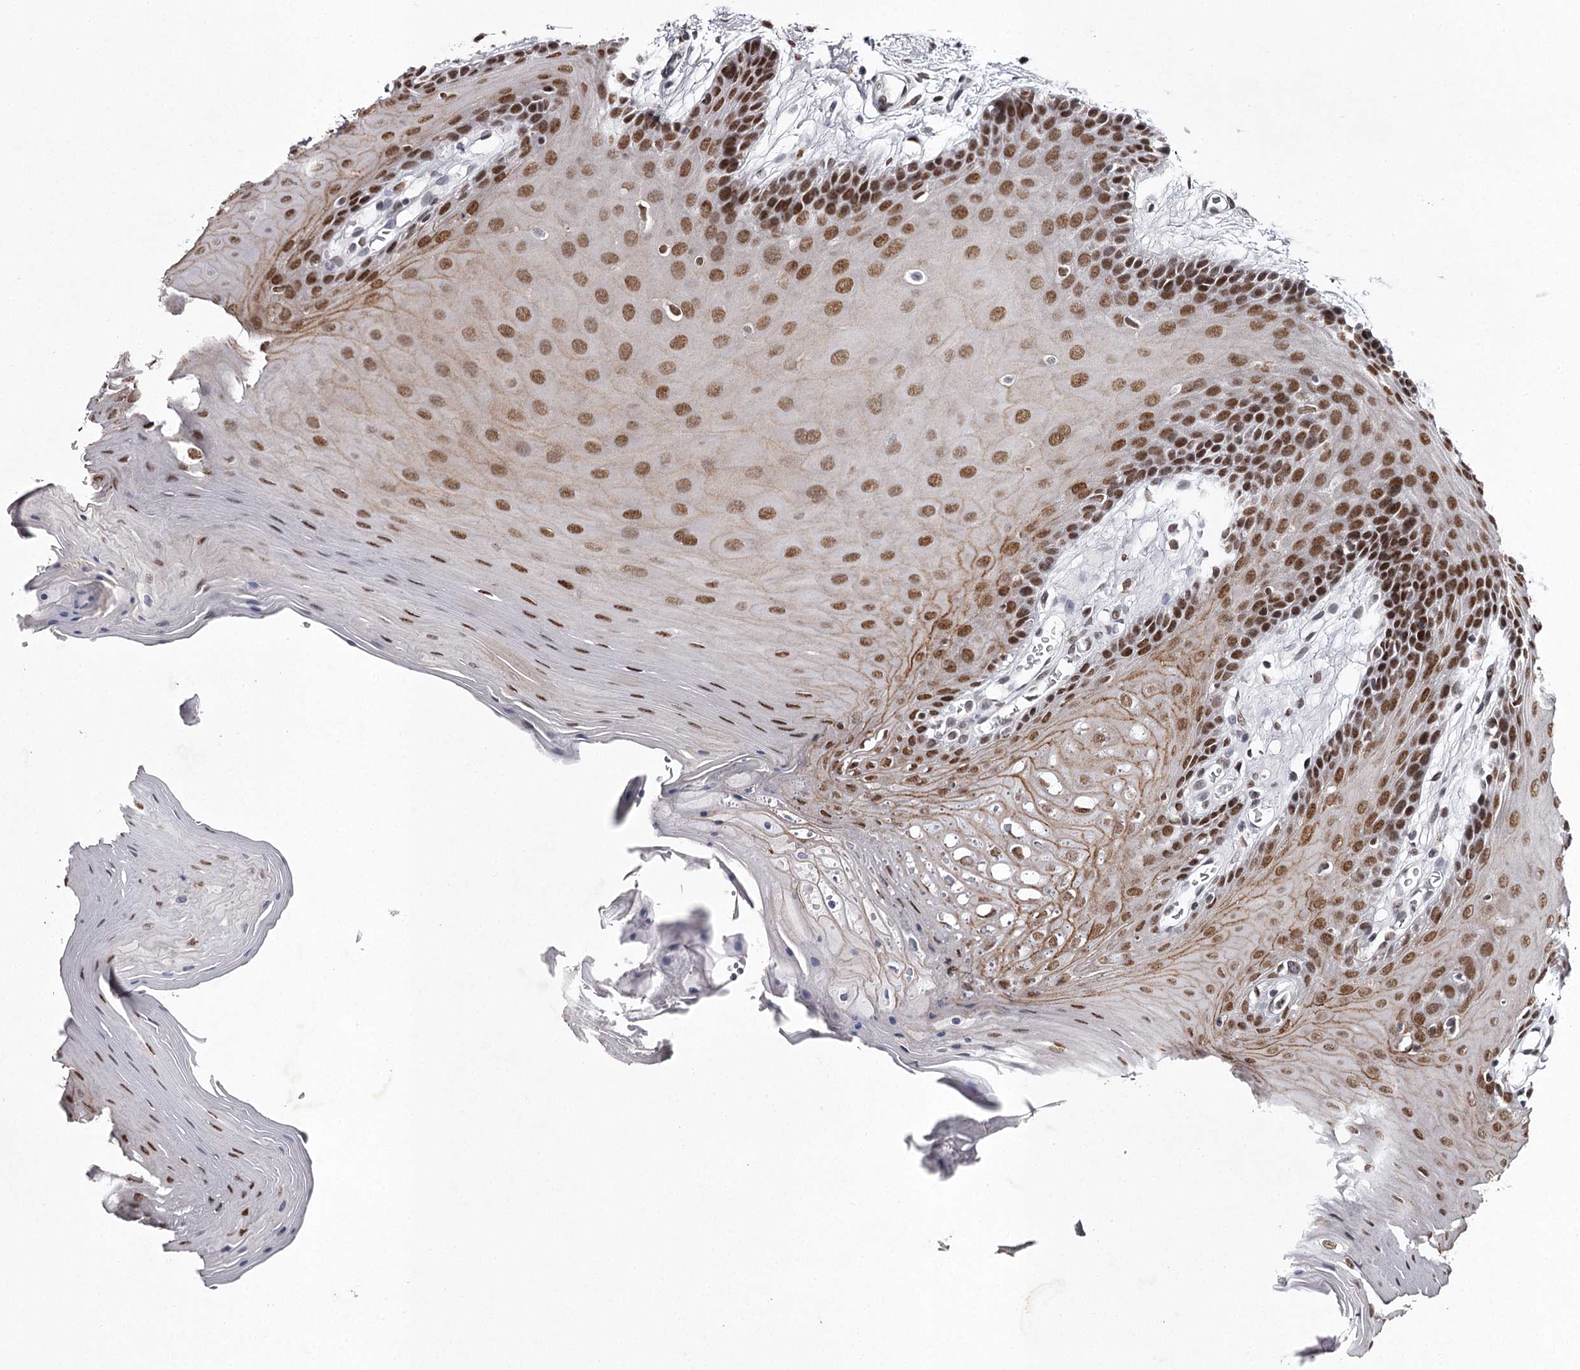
{"staining": {"intensity": "moderate", "quantity": ">75%", "location": "nuclear"}, "tissue": "oral mucosa", "cell_type": "Squamous epithelial cells", "image_type": "normal", "snomed": [{"axis": "morphology", "description": "Normal tissue, NOS"}, {"axis": "morphology", "description": "Squamous cell carcinoma, NOS"}, {"axis": "topography", "description": "Skeletal muscle"}, {"axis": "topography", "description": "Oral tissue"}, {"axis": "topography", "description": "Salivary gland"}, {"axis": "topography", "description": "Head-Neck"}], "caption": "Oral mucosa was stained to show a protein in brown. There is medium levels of moderate nuclear positivity in about >75% of squamous epithelial cells. The staining was performed using DAB (3,3'-diaminobenzidine) to visualize the protein expression in brown, while the nuclei were stained in blue with hematoxylin (Magnification: 20x).", "gene": "PSPC1", "patient": {"sex": "male", "age": 54}}